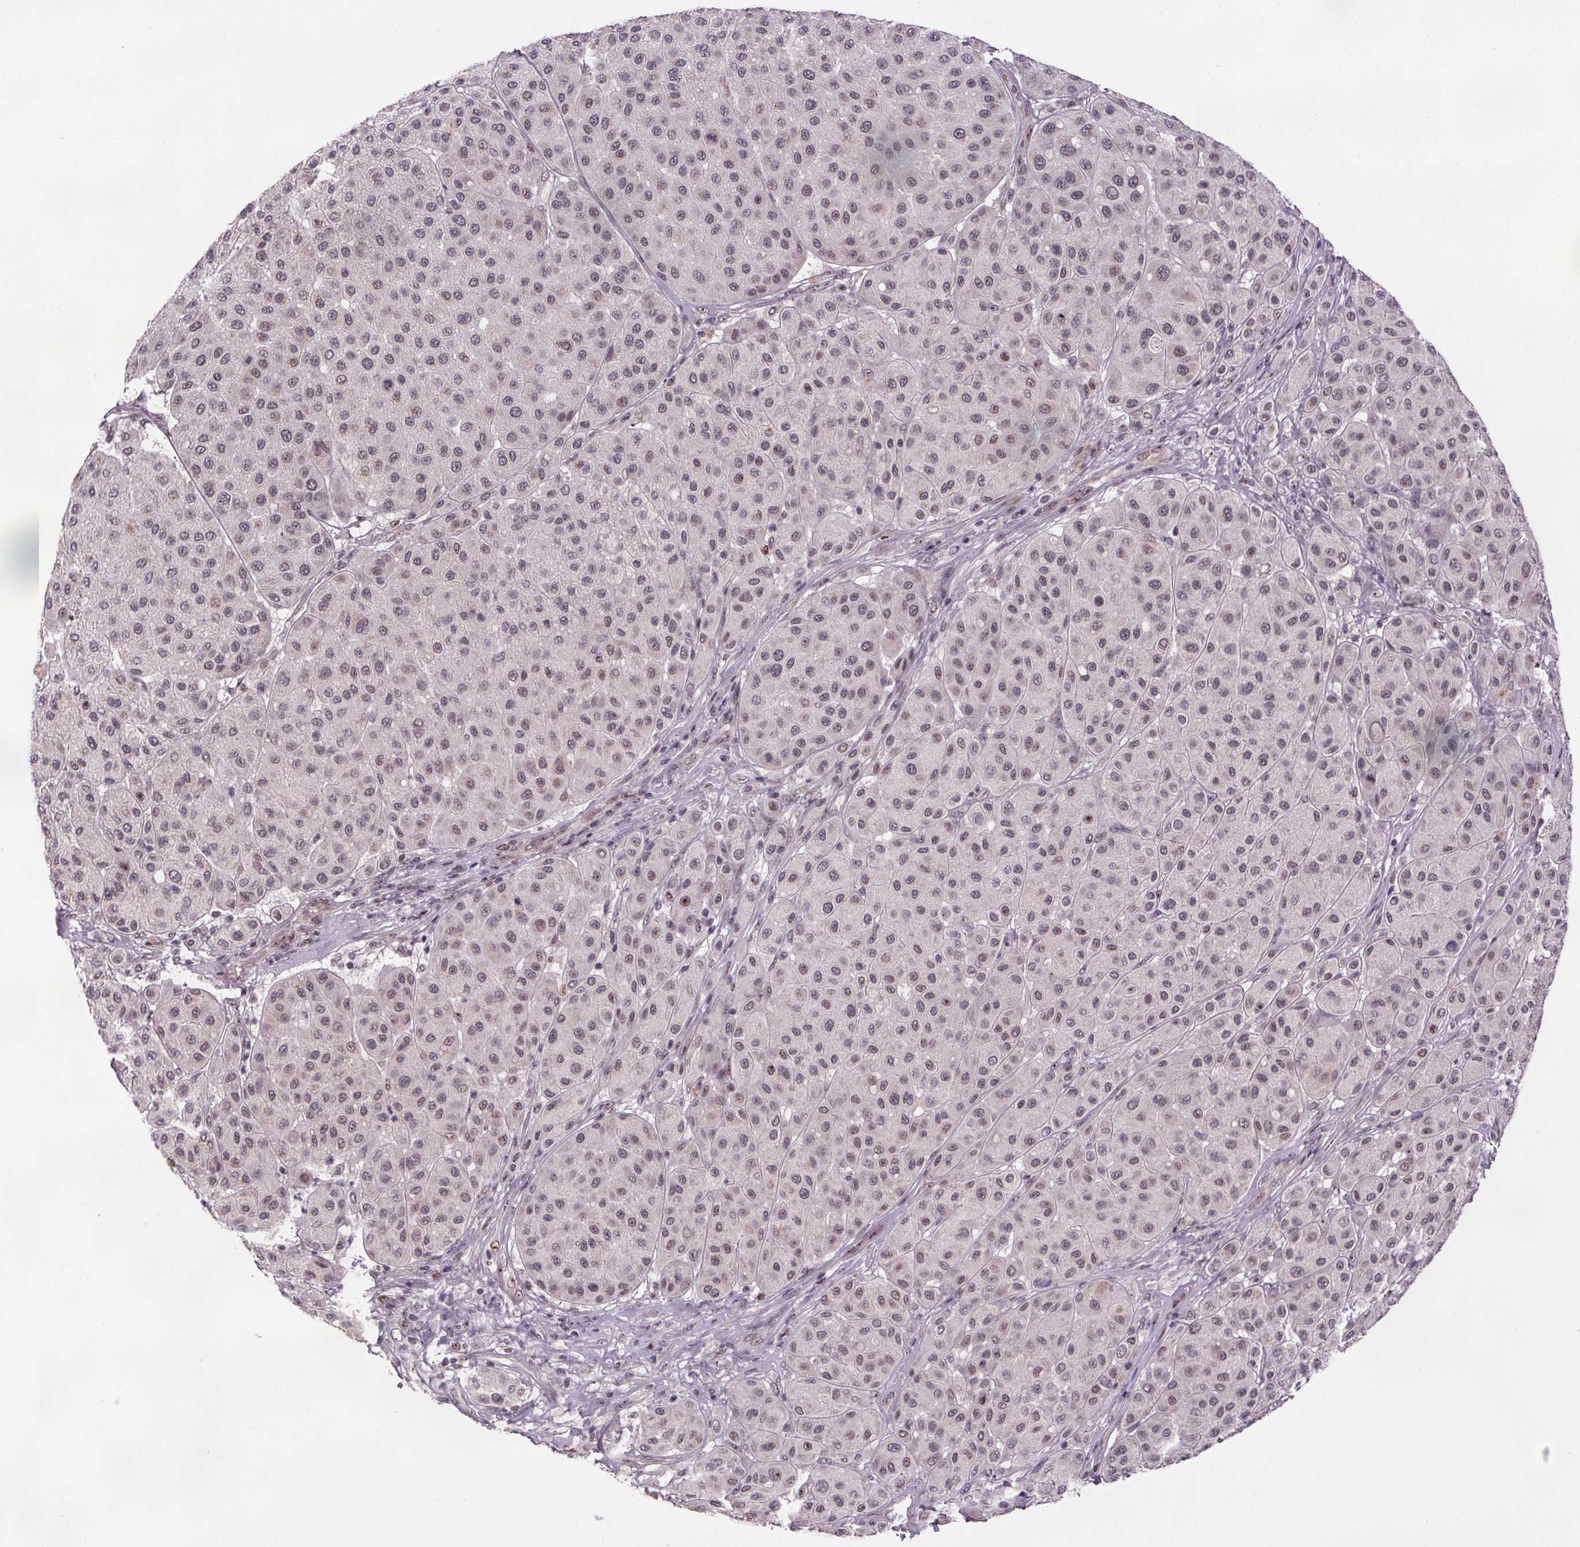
{"staining": {"intensity": "weak", "quantity": "25%-75%", "location": "nuclear"}, "tissue": "melanoma", "cell_type": "Tumor cells", "image_type": "cancer", "snomed": [{"axis": "morphology", "description": "Malignant melanoma, Metastatic site"}, {"axis": "topography", "description": "Smooth muscle"}], "caption": "Immunohistochemistry (IHC) micrograph of human malignant melanoma (metastatic site) stained for a protein (brown), which displays low levels of weak nuclear expression in approximately 25%-75% of tumor cells.", "gene": "ATMIN", "patient": {"sex": "male", "age": 41}}